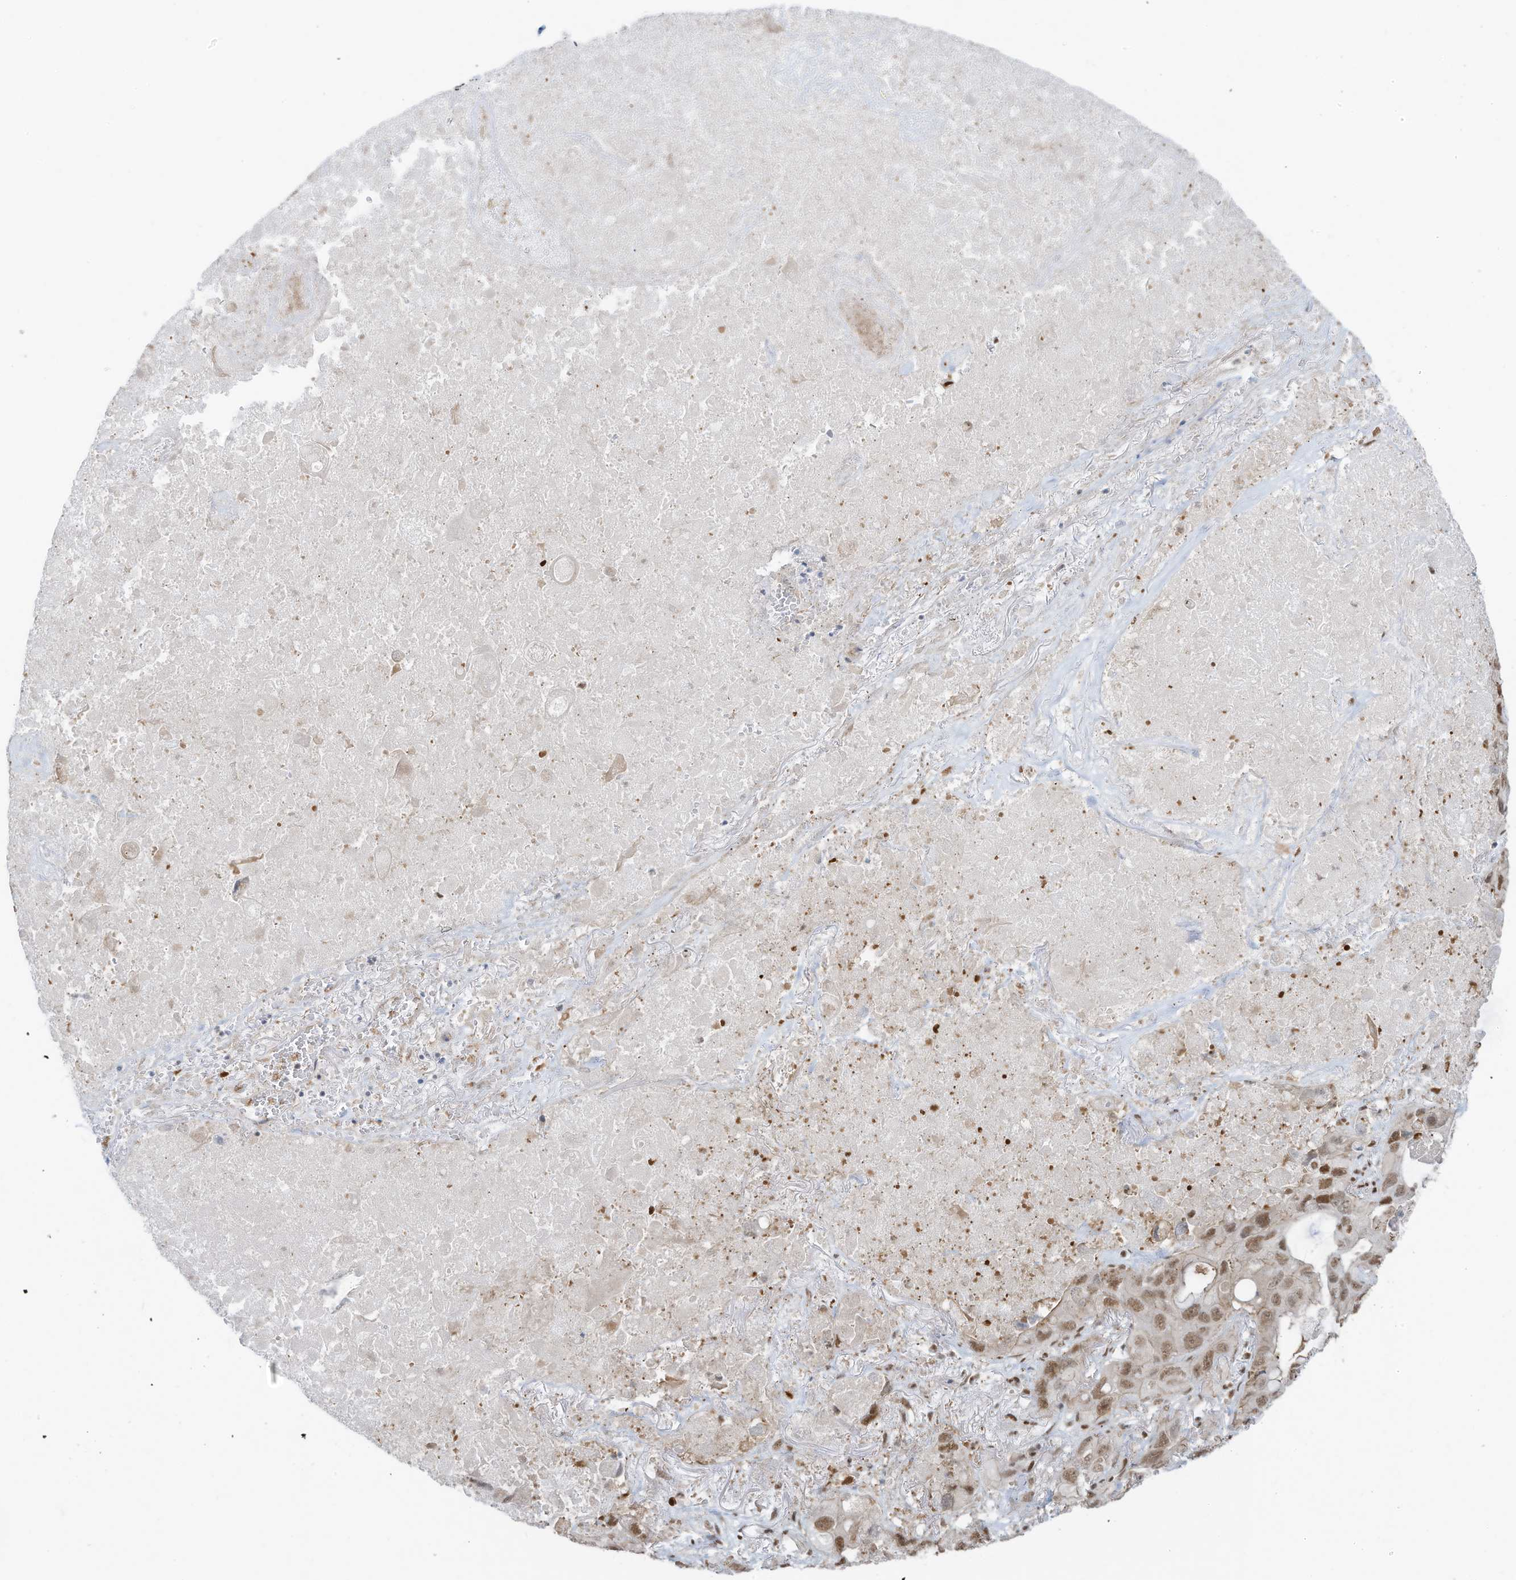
{"staining": {"intensity": "moderate", "quantity": ">75%", "location": "nuclear"}, "tissue": "lung cancer", "cell_type": "Tumor cells", "image_type": "cancer", "snomed": [{"axis": "morphology", "description": "Squamous cell carcinoma, NOS"}, {"axis": "topography", "description": "Lung"}], "caption": "This image displays immunohistochemistry staining of squamous cell carcinoma (lung), with medium moderate nuclear staining in approximately >75% of tumor cells.", "gene": "DBR1", "patient": {"sex": "female", "age": 73}}